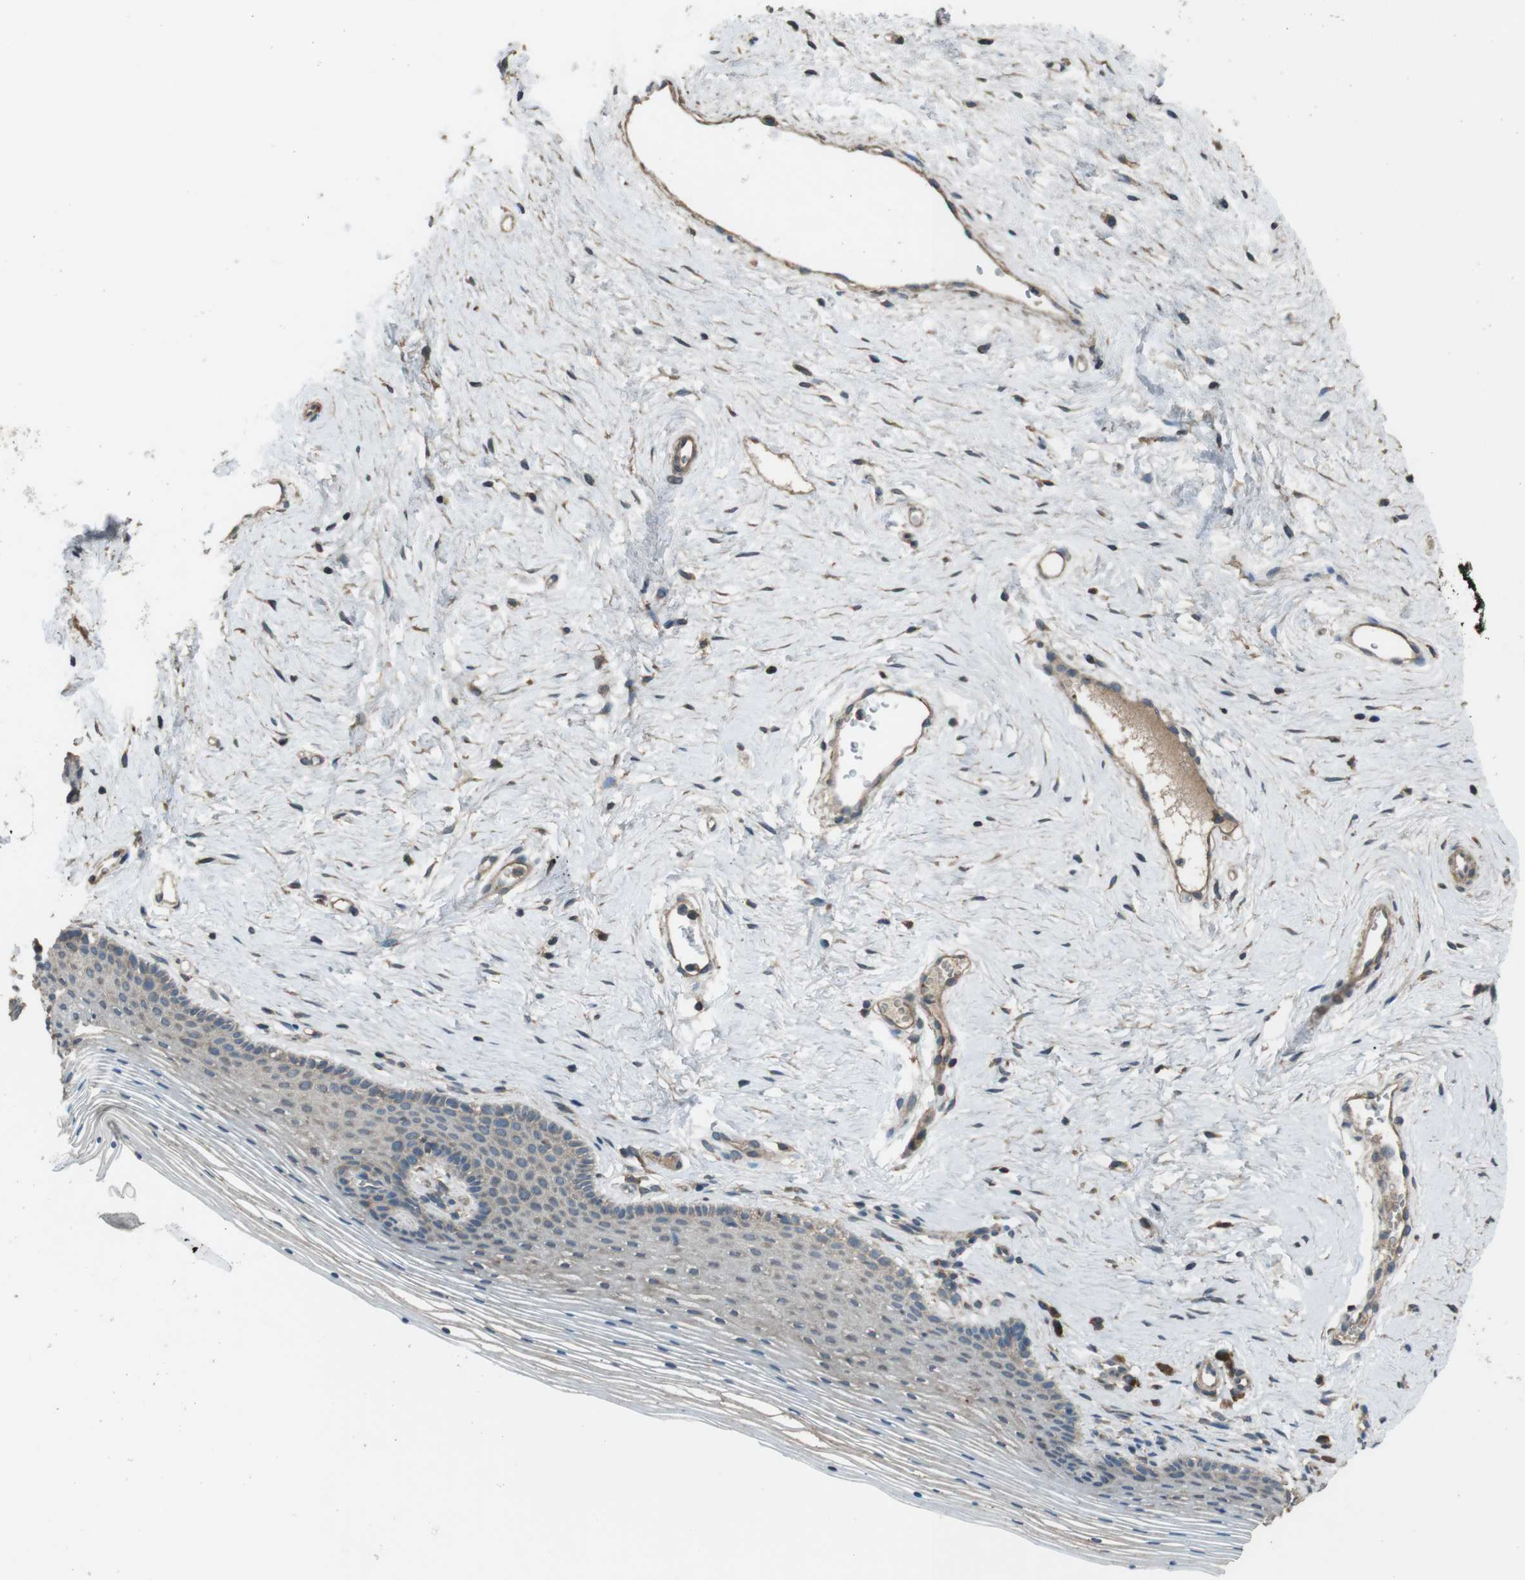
{"staining": {"intensity": "weak", "quantity": "<25%", "location": "cytoplasmic/membranous"}, "tissue": "vagina", "cell_type": "Squamous epithelial cells", "image_type": "normal", "snomed": [{"axis": "morphology", "description": "Normal tissue, NOS"}, {"axis": "topography", "description": "Vagina"}], "caption": "Photomicrograph shows no protein staining in squamous epithelial cells of benign vagina. (DAB (3,3'-diaminobenzidine) immunohistochemistry, high magnification).", "gene": "FUT2", "patient": {"sex": "female", "age": 32}}